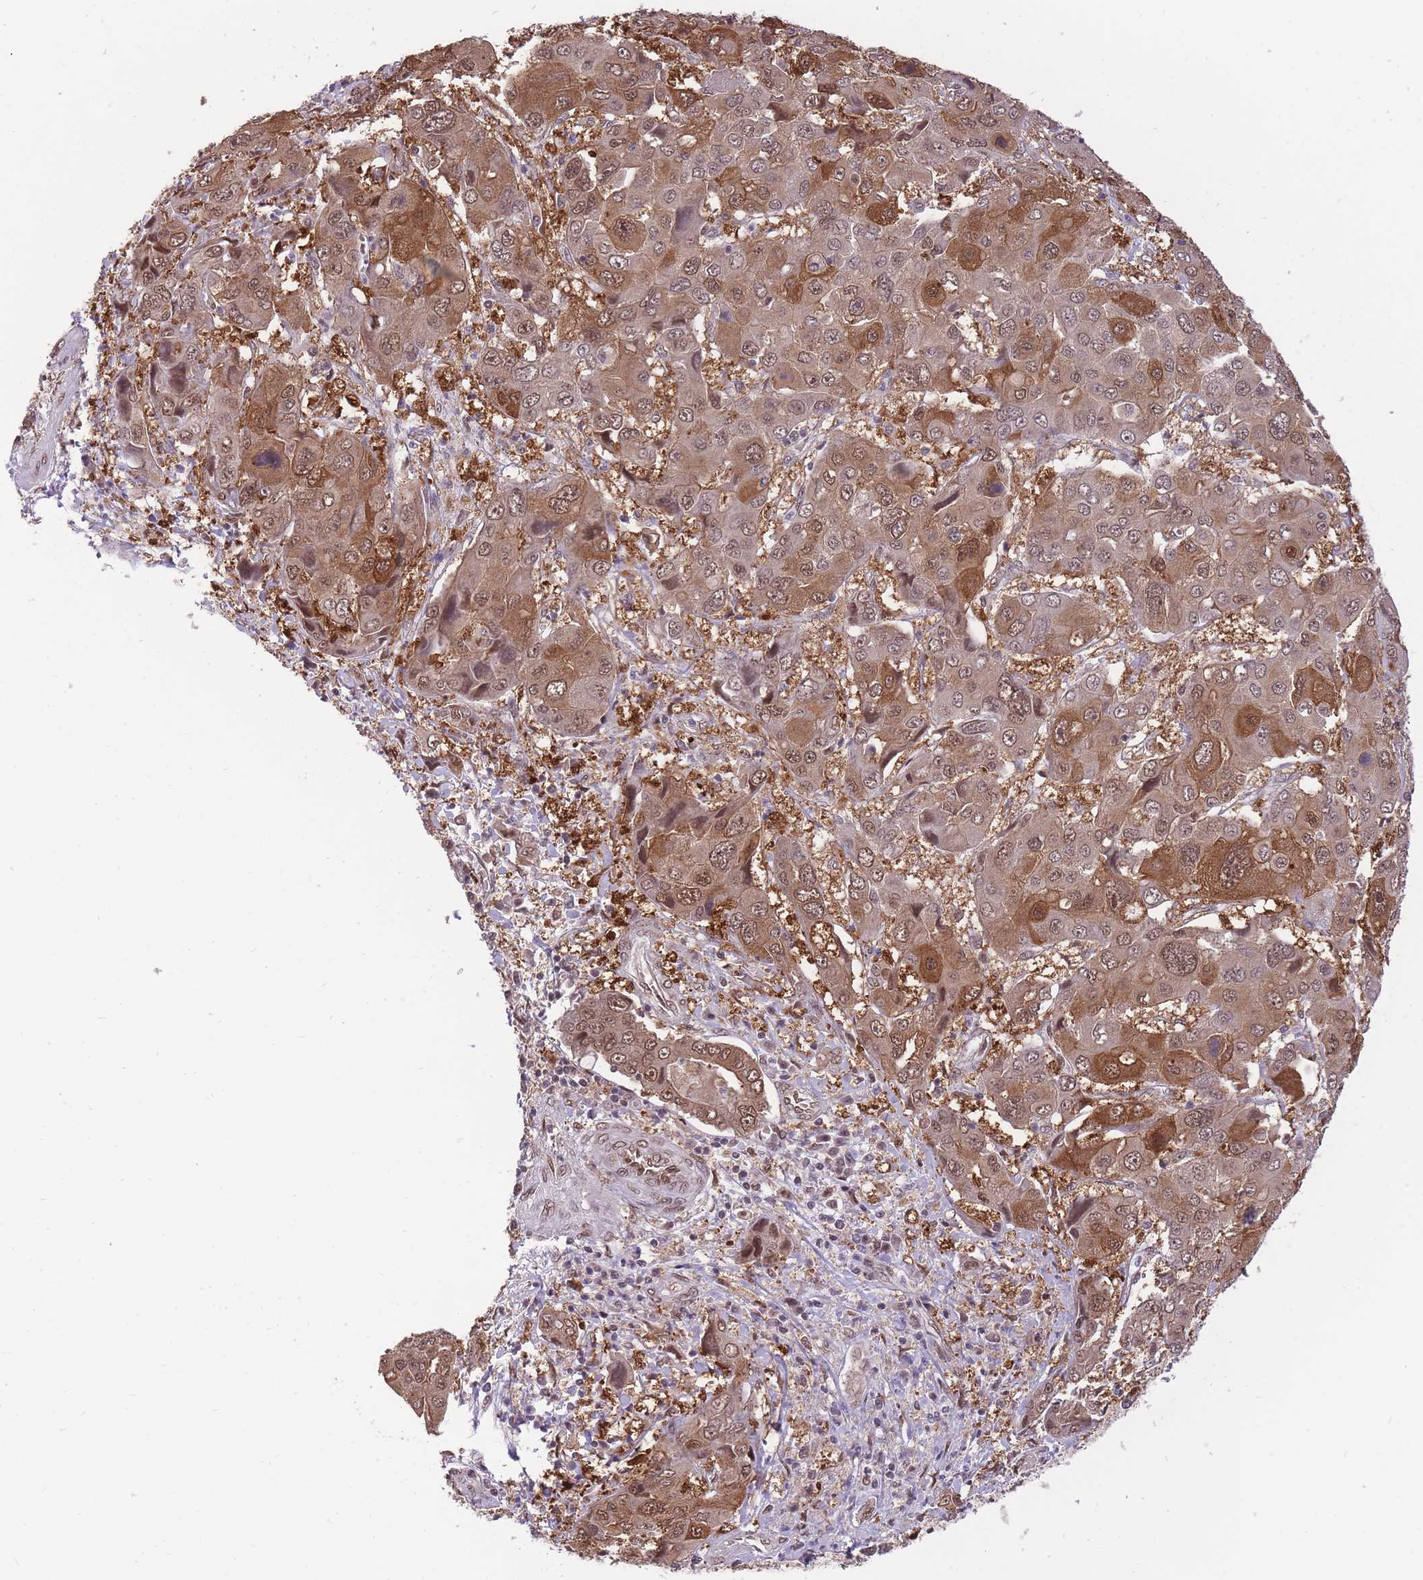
{"staining": {"intensity": "moderate", "quantity": ">75%", "location": "cytoplasmic/membranous,nuclear"}, "tissue": "liver cancer", "cell_type": "Tumor cells", "image_type": "cancer", "snomed": [{"axis": "morphology", "description": "Cholangiocarcinoma"}, {"axis": "topography", "description": "Liver"}], "caption": "Immunohistochemical staining of human liver cancer (cholangiocarcinoma) displays medium levels of moderate cytoplasmic/membranous and nuclear protein staining in about >75% of tumor cells. (Stains: DAB (3,3'-diaminobenzidine) in brown, nuclei in blue, Microscopy: brightfield microscopy at high magnification).", "gene": "CDIP1", "patient": {"sex": "male", "age": 67}}